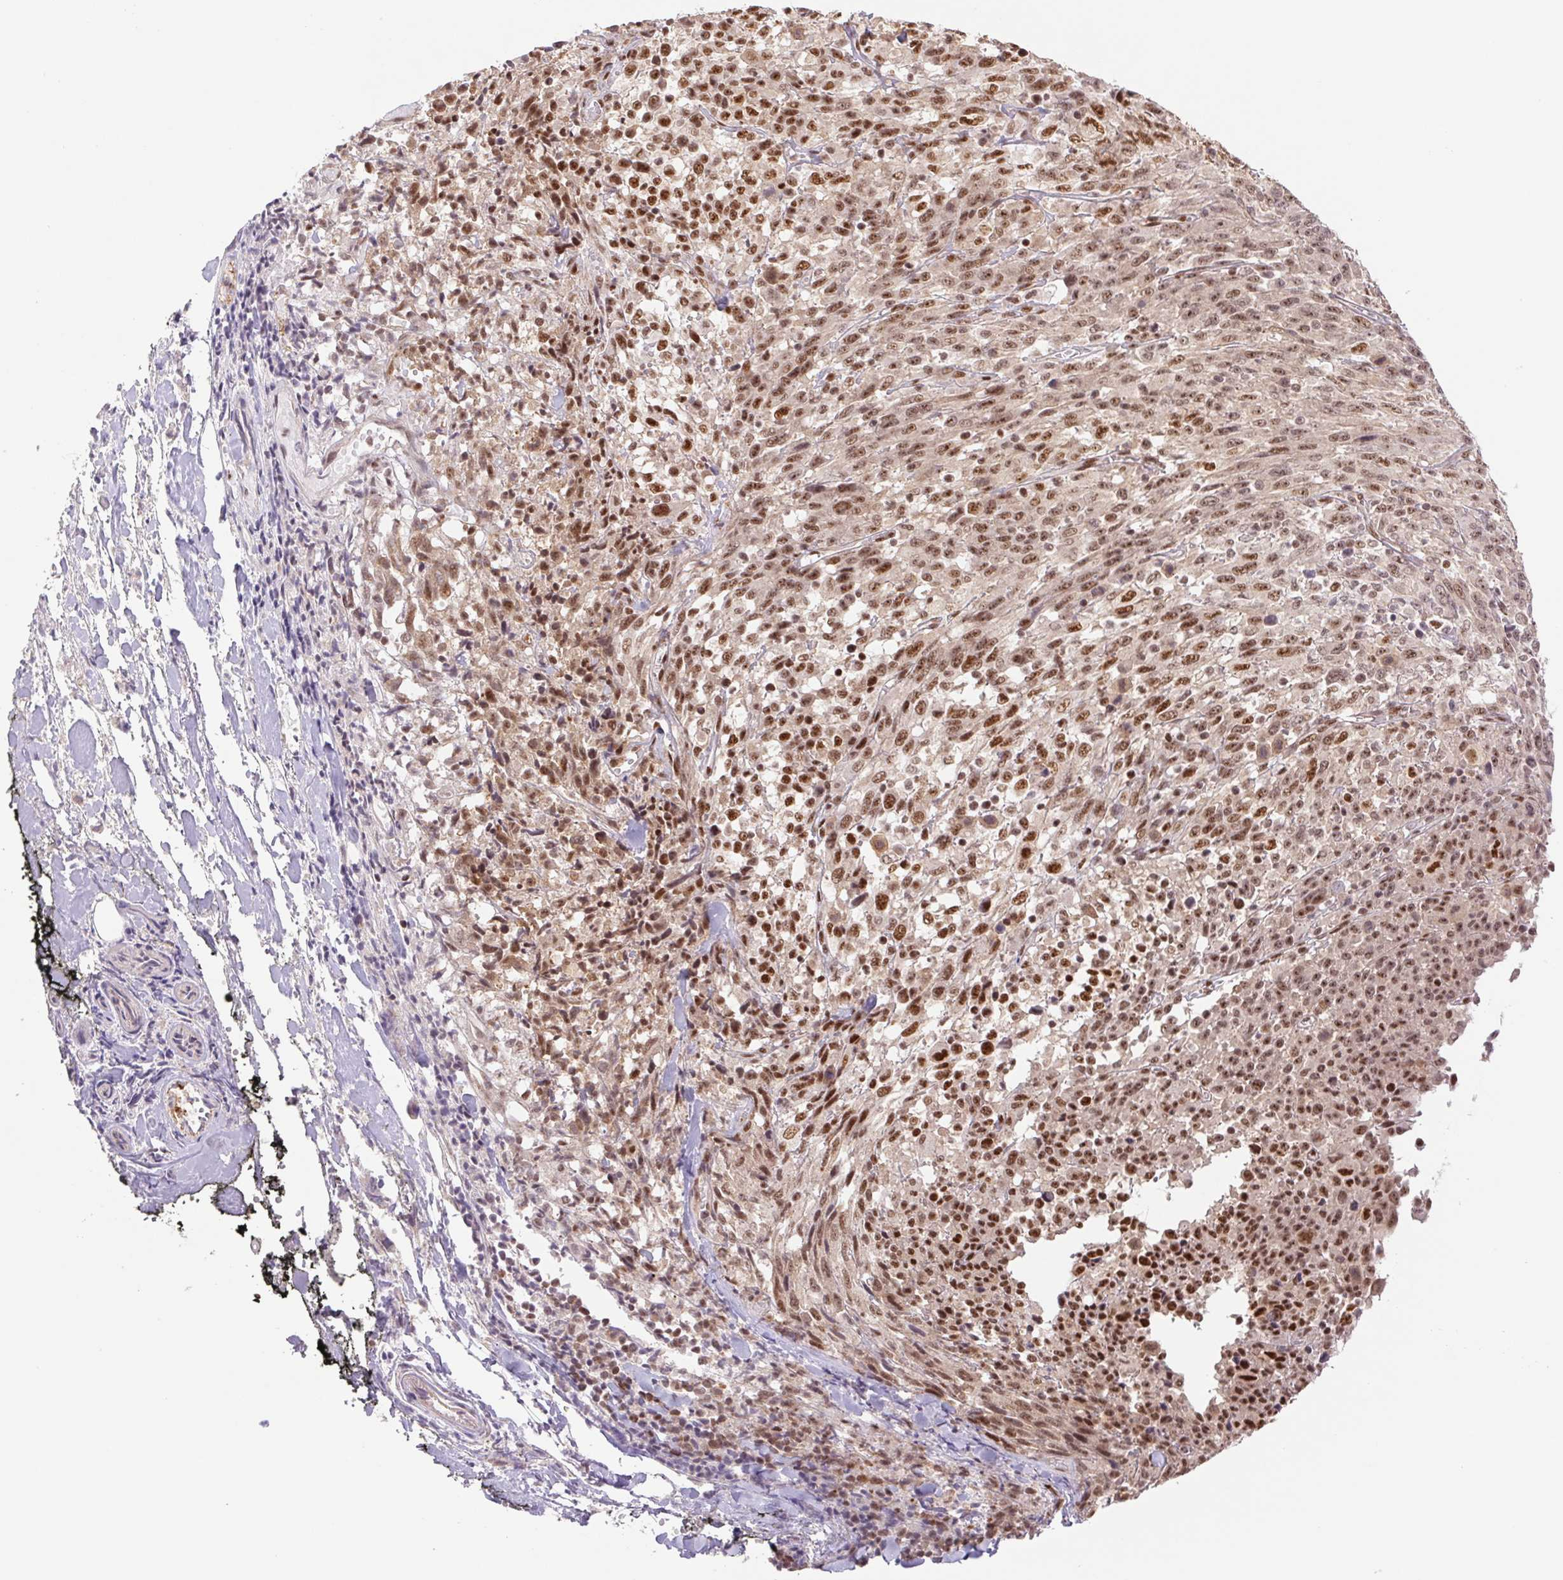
{"staining": {"intensity": "moderate", "quantity": ">75%", "location": "nuclear"}, "tissue": "melanoma", "cell_type": "Tumor cells", "image_type": "cancer", "snomed": [{"axis": "morphology", "description": "Malignant melanoma, NOS"}, {"axis": "topography", "description": "Skin"}], "caption": "Immunohistochemistry micrograph of melanoma stained for a protein (brown), which shows medium levels of moderate nuclear expression in about >75% of tumor cells.", "gene": "CWC25", "patient": {"sex": "female", "age": 91}}